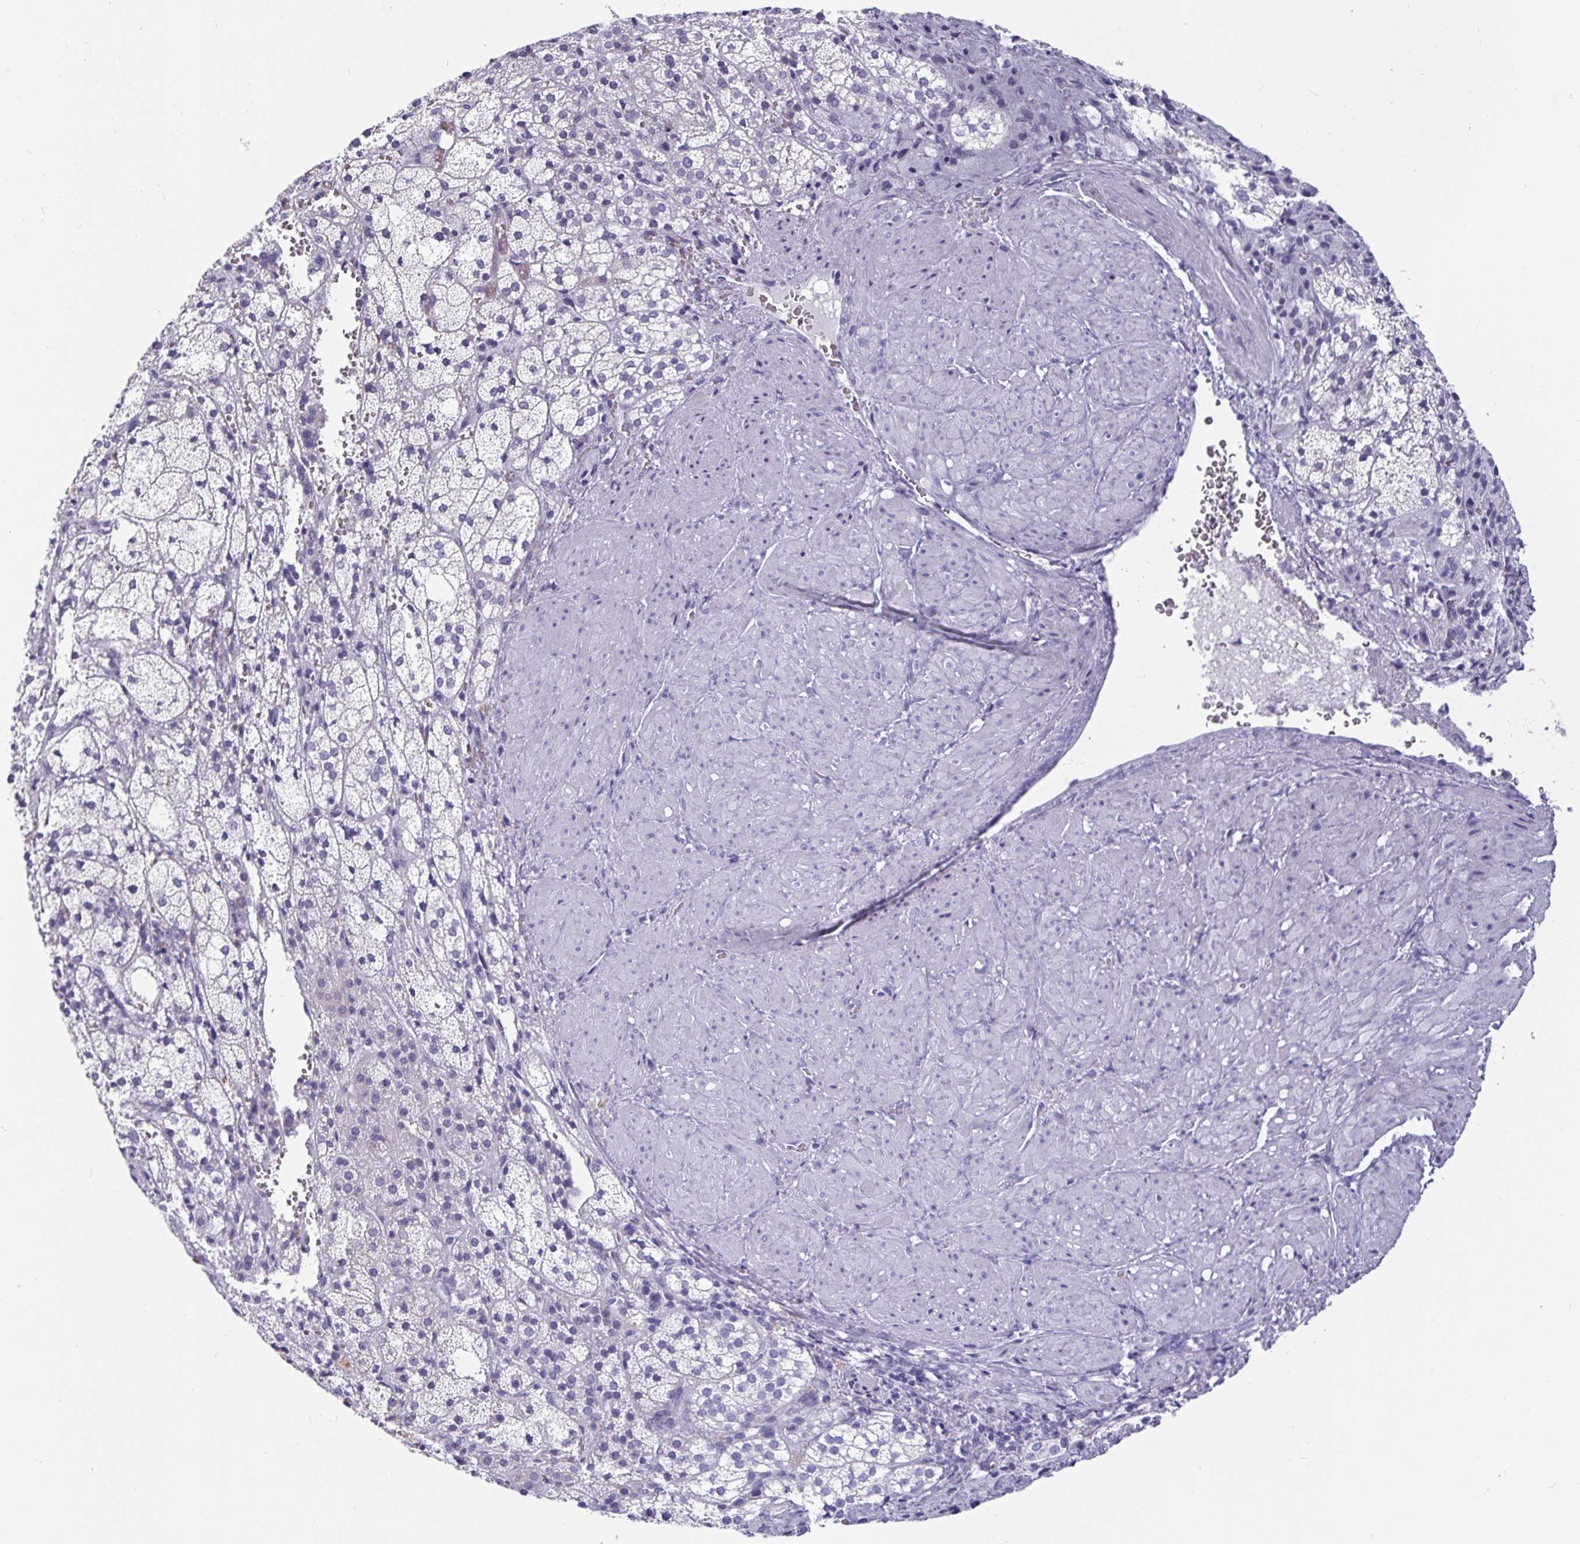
{"staining": {"intensity": "negative", "quantity": "none", "location": "none"}, "tissue": "adrenal gland", "cell_type": "Glandular cells", "image_type": "normal", "snomed": [{"axis": "morphology", "description": "Normal tissue, NOS"}, {"axis": "topography", "description": "Adrenal gland"}], "caption": "Immunohistochemical staining of benign adrenal gland demonstrates no significant expression in glandular cells.", "gene": "ZPBP2", "patient": {"sex": "male", "age": 53}}